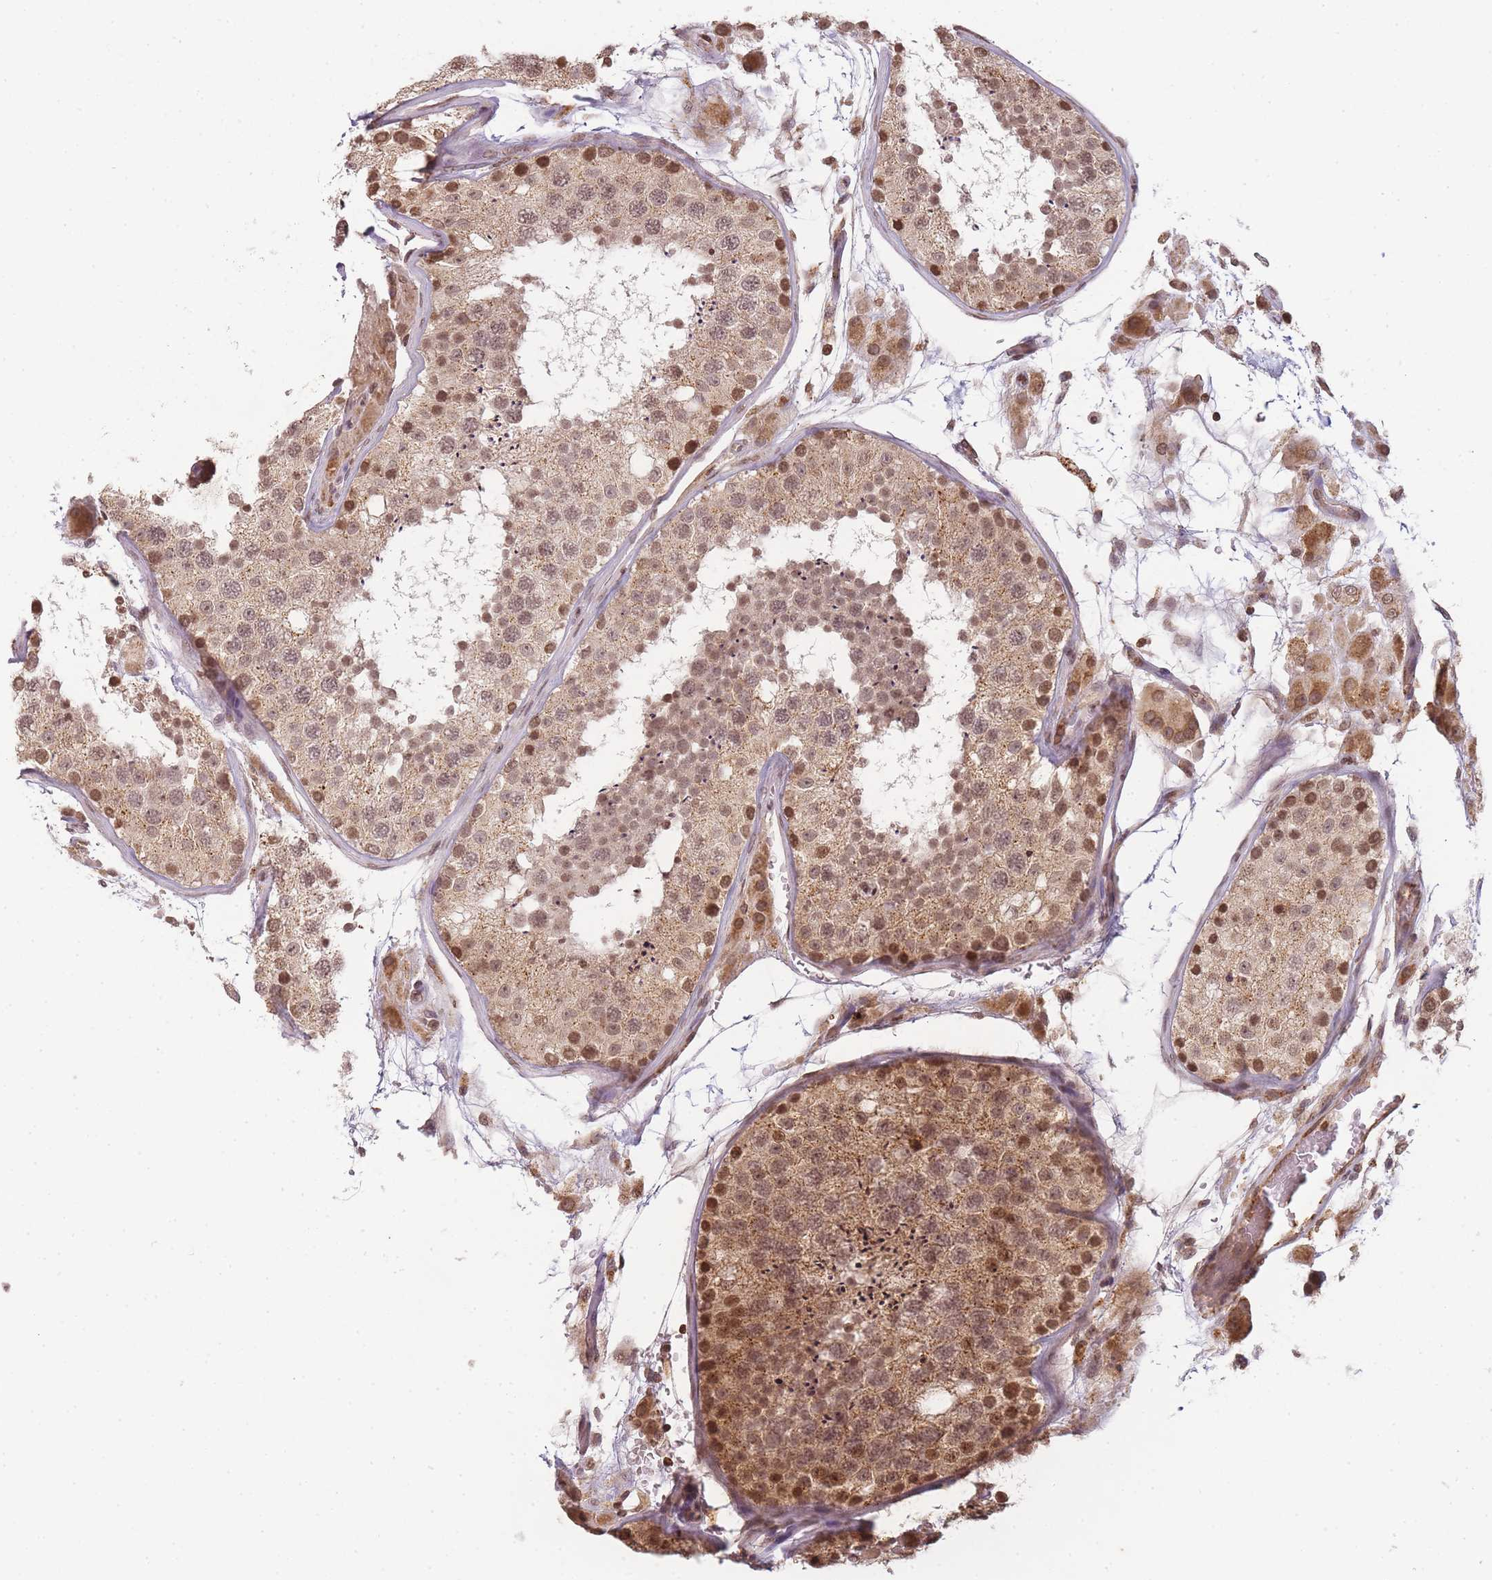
{"staining": {"intensity": "strong", "quantity": "25%-75%", "location": "cytoplasmic/membranous,nuclear"}, "tissue": "testis", "cell_type": "Cells in seminiferous ducts", "image_type": "normal", "snomed": [{"axis": "morphology", "description": "Normal tissue, NOS"}, {"axis": "topography", "description": "Testis"}], "caption": "Approximately 25%-75% of cells in seminiferous ducts in benign testis reveal strong cytoplasmic/membranous,nuclear protein positivity as visualized by brown immunohistochemical staining.", "gene": "WWTR1", "patient": {"sex": "male", "age": 26}}